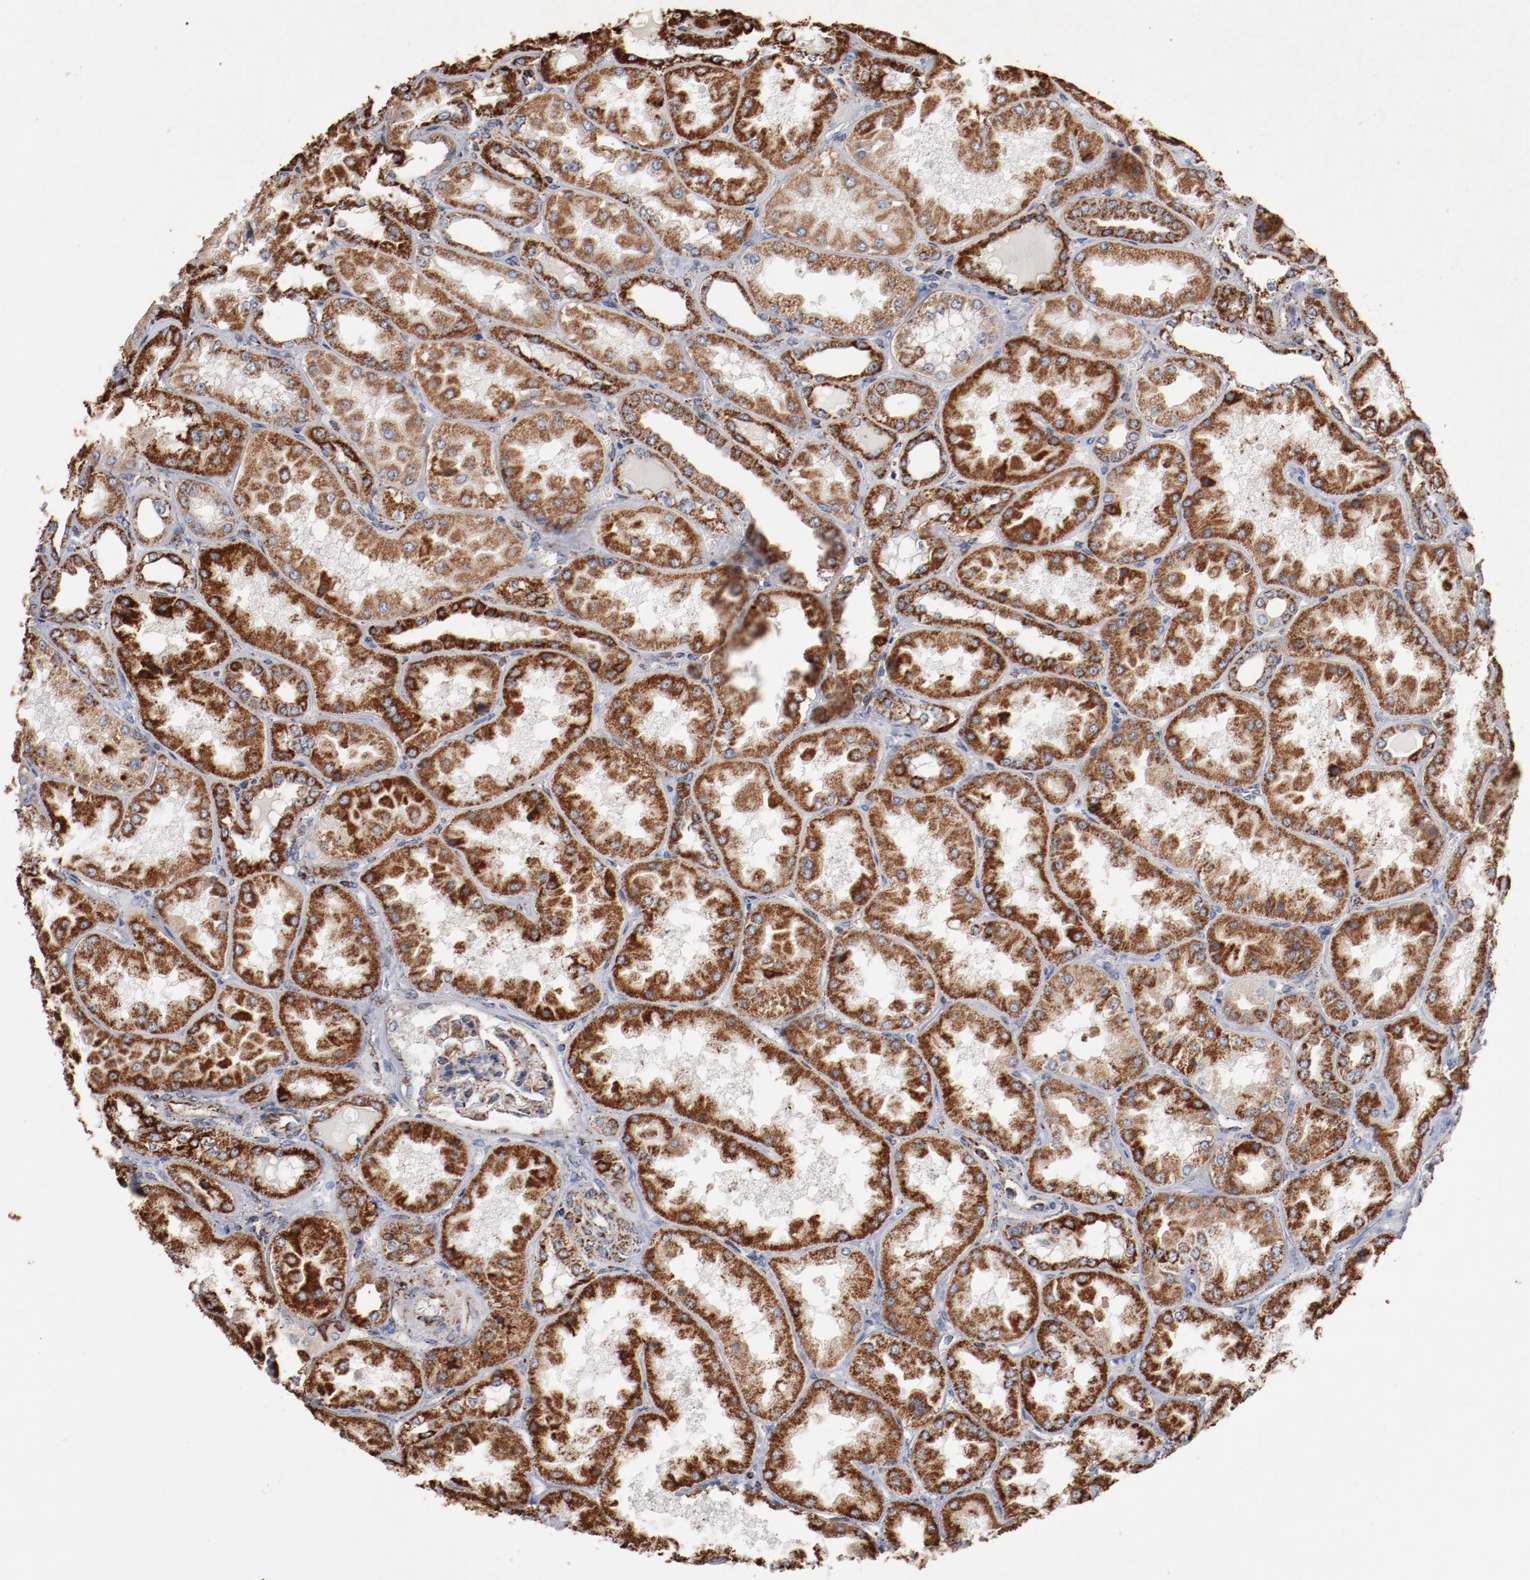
{"staining": {"intensity": "moderate", "quantity": "25%-75%", "location": "cytoplasmic/membranous"}, "tissue": "kidney", "cell_type": "Cells in glomeruli", "image_type": "normal", "snomed": [{"axis": "morphology", "description": "Normal tissue, NOS"}, {"axis": "topography", "description": "Kidney"}], "caption": "About 25%-75% of cells in glomeruli in unremarkable kidney demonstrate moderate cytoplasmic/membranous protein expression as visualized by brown immunohistochemical staining.", "gene": "NDUFS4", "patient": {"sex": "female", "age": 56}}